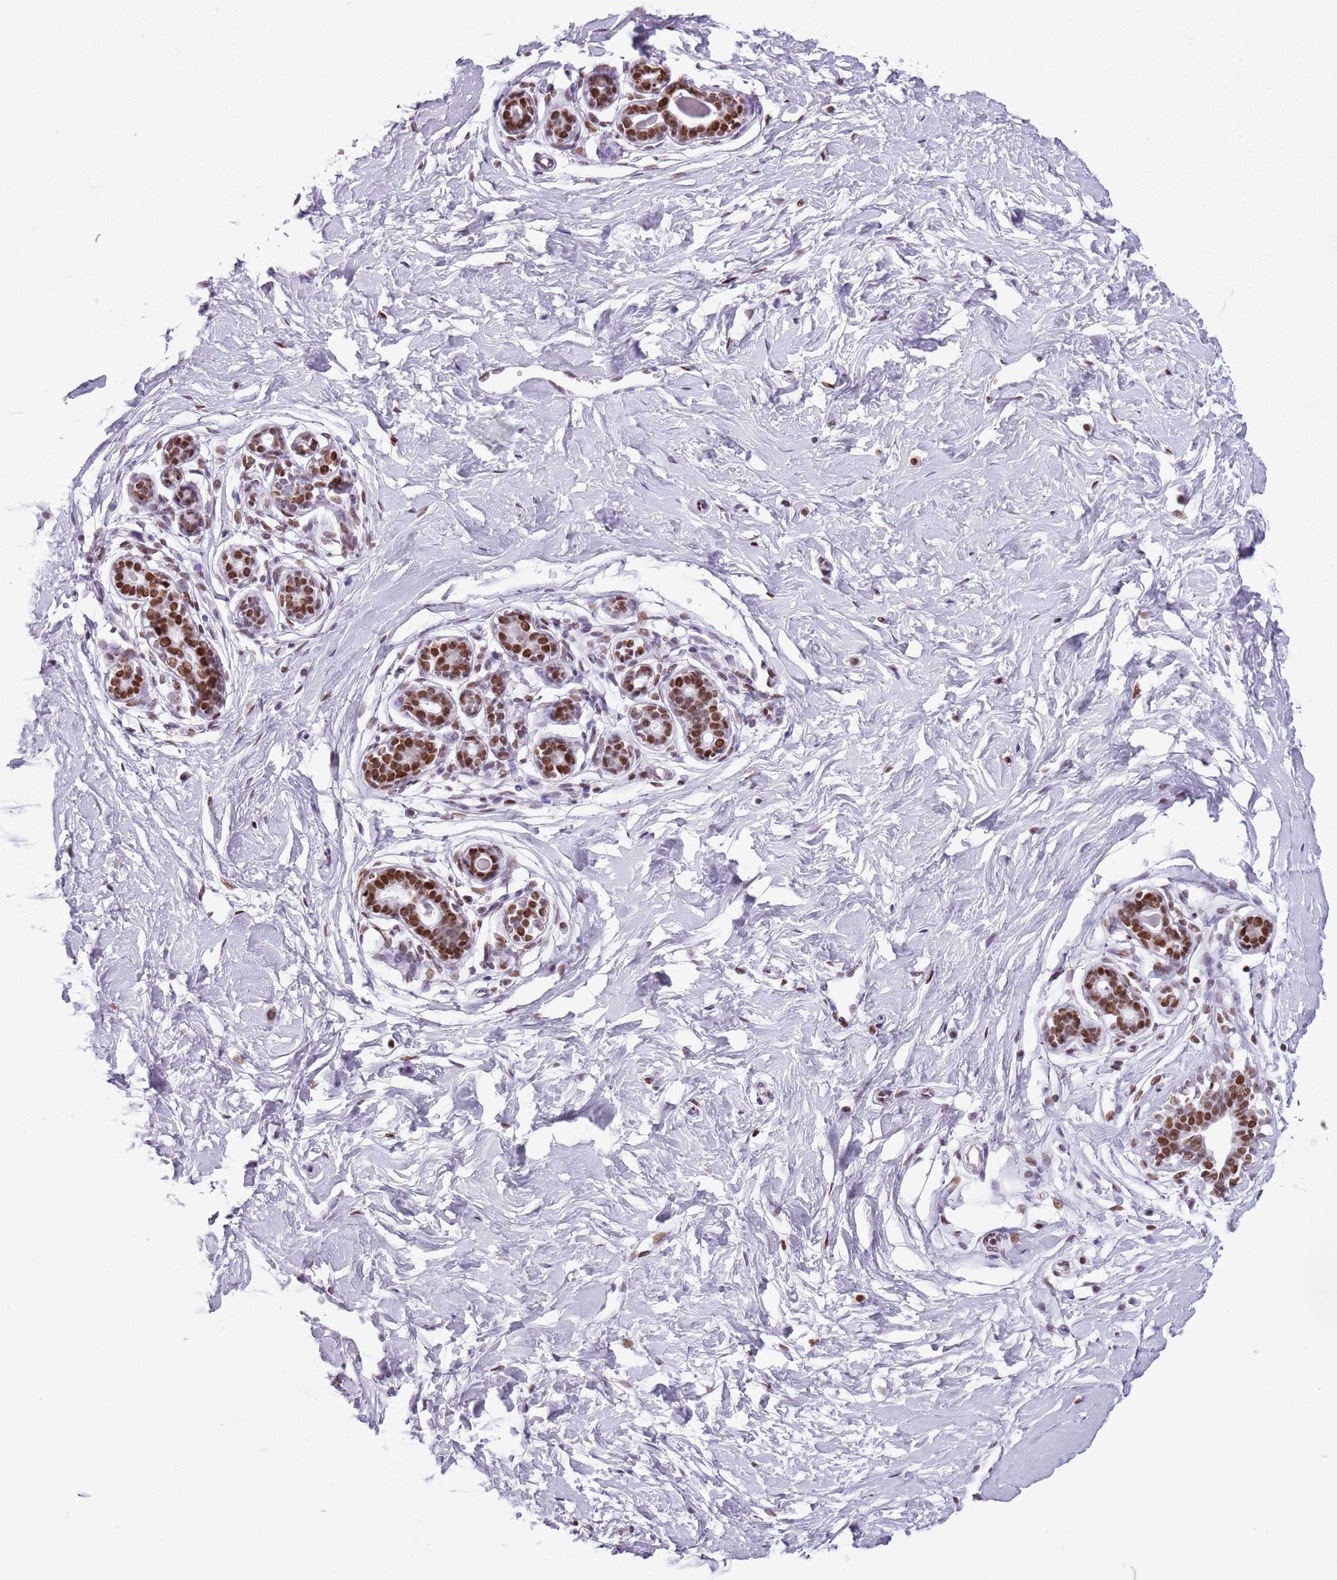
{"staining": {"intensity": "negative", "quantity": "none", "location": "none"}, "tissue": "breast", "cell_type": "Adipocytes", "image_type": "normal", "snomed": [{"axis": "morphology", "description": "Normal tissue, NOS"}, {"axis": "morphology", "description": "Adenoma, NOS"}, {"axis": "topography", "description": "Breast"}], "caption": "Human breast stained for a protein using immunohistochemistry displays no expression in adipocytes.", "gene": "FAM104B", "patient": {"sex": "female", "age": 23}}